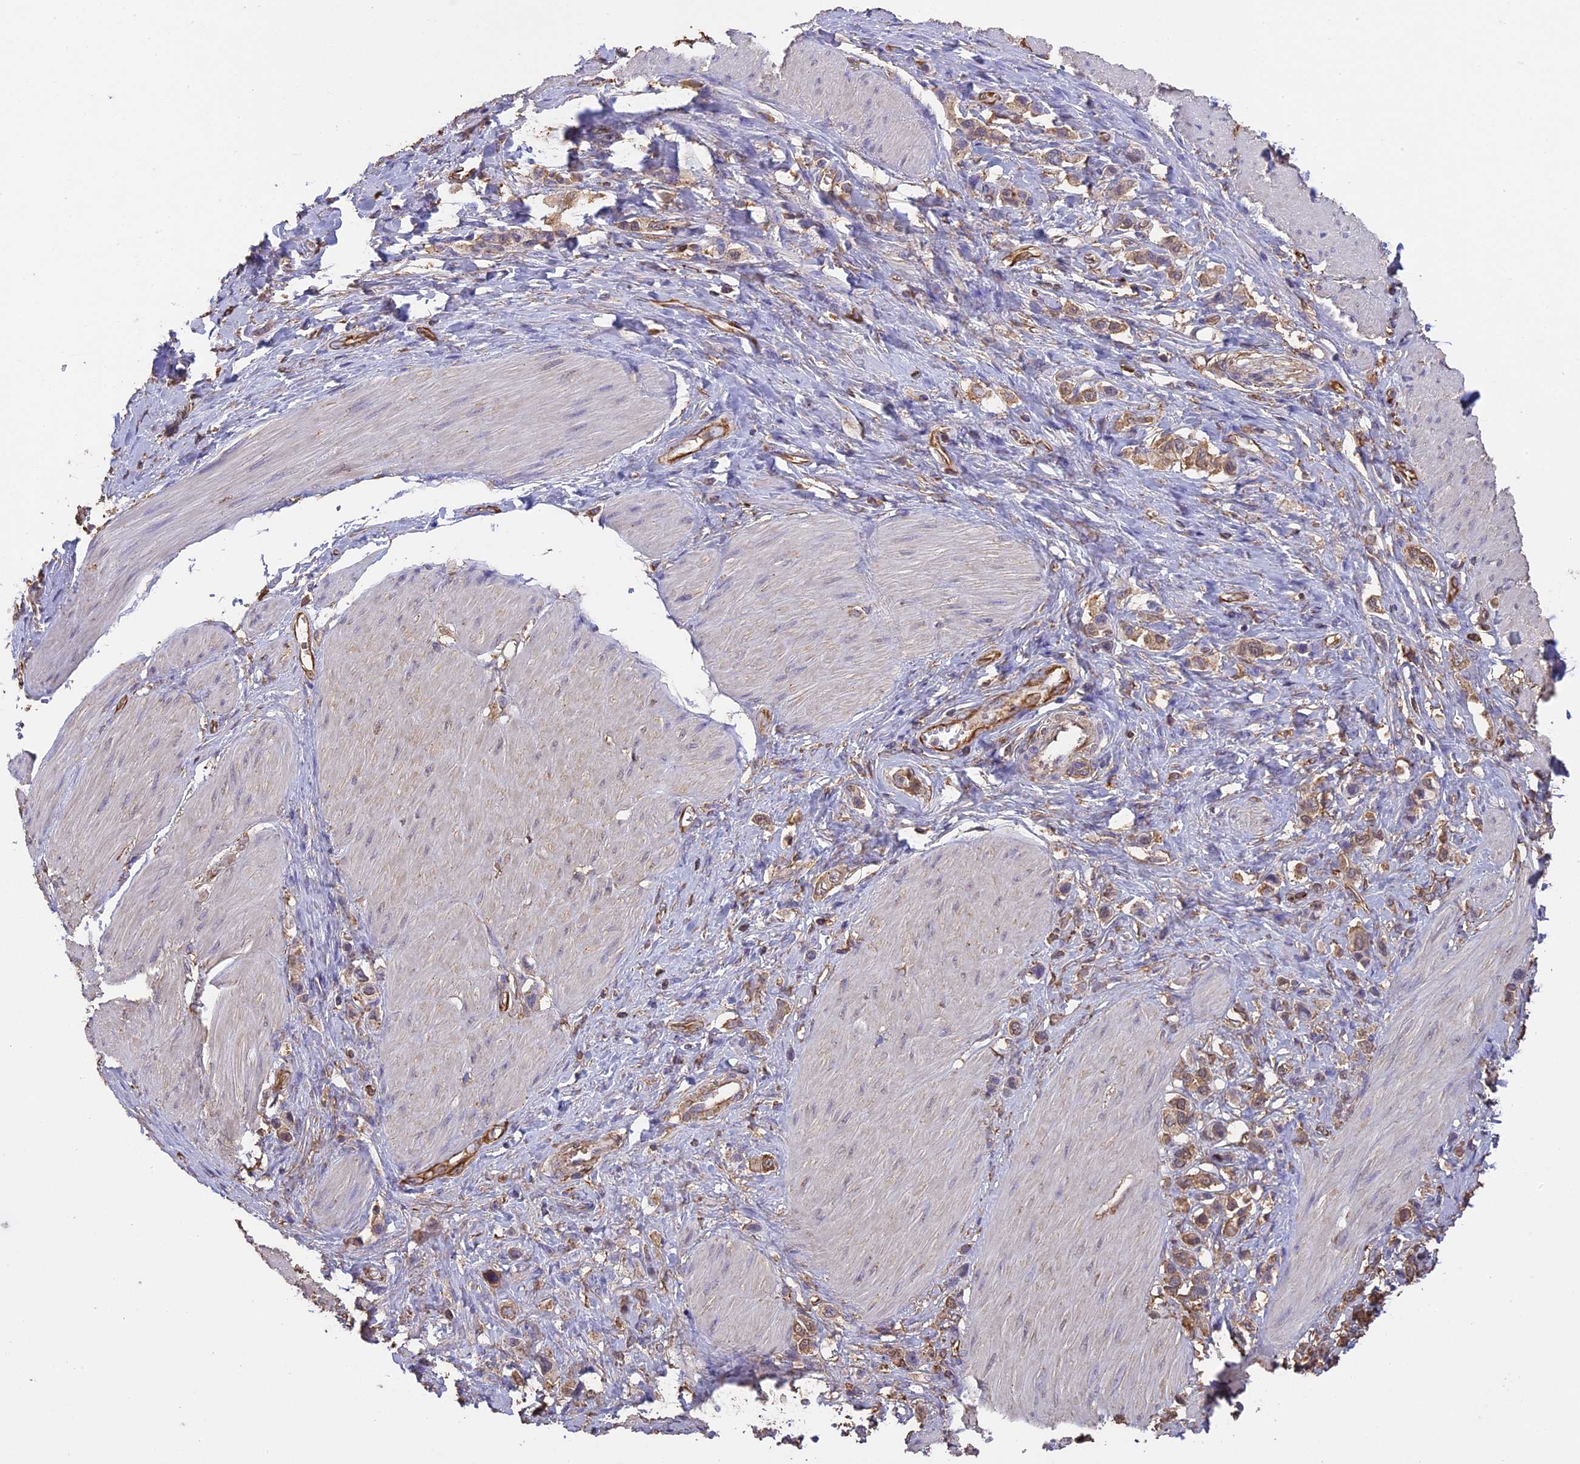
{"staining": {"intensity": "weak", "quantity": ">75%", "location": "cytoplasmic/membranous,nuclear"}, "tissue": "stomach cancer", "cell_type": "Tumor cells", "image_type": "cancer", "snomed": [{"axis": "morphology", "description": "Normal tissue, NOS"}, {"axis": "morphology", "description": "Adenocarcinoma, NOS"}, {"axis": "topography", "description": "Stomach, upper"}, {"axis": "topography", "description": "Stomach"}], "caption": "Human adenocarcinoma (stomach) stained with a protein marker shows weak staining in tumor cells.", "gene": "ARHGAP19", "patient": {"sex": "female", "age": 65}}